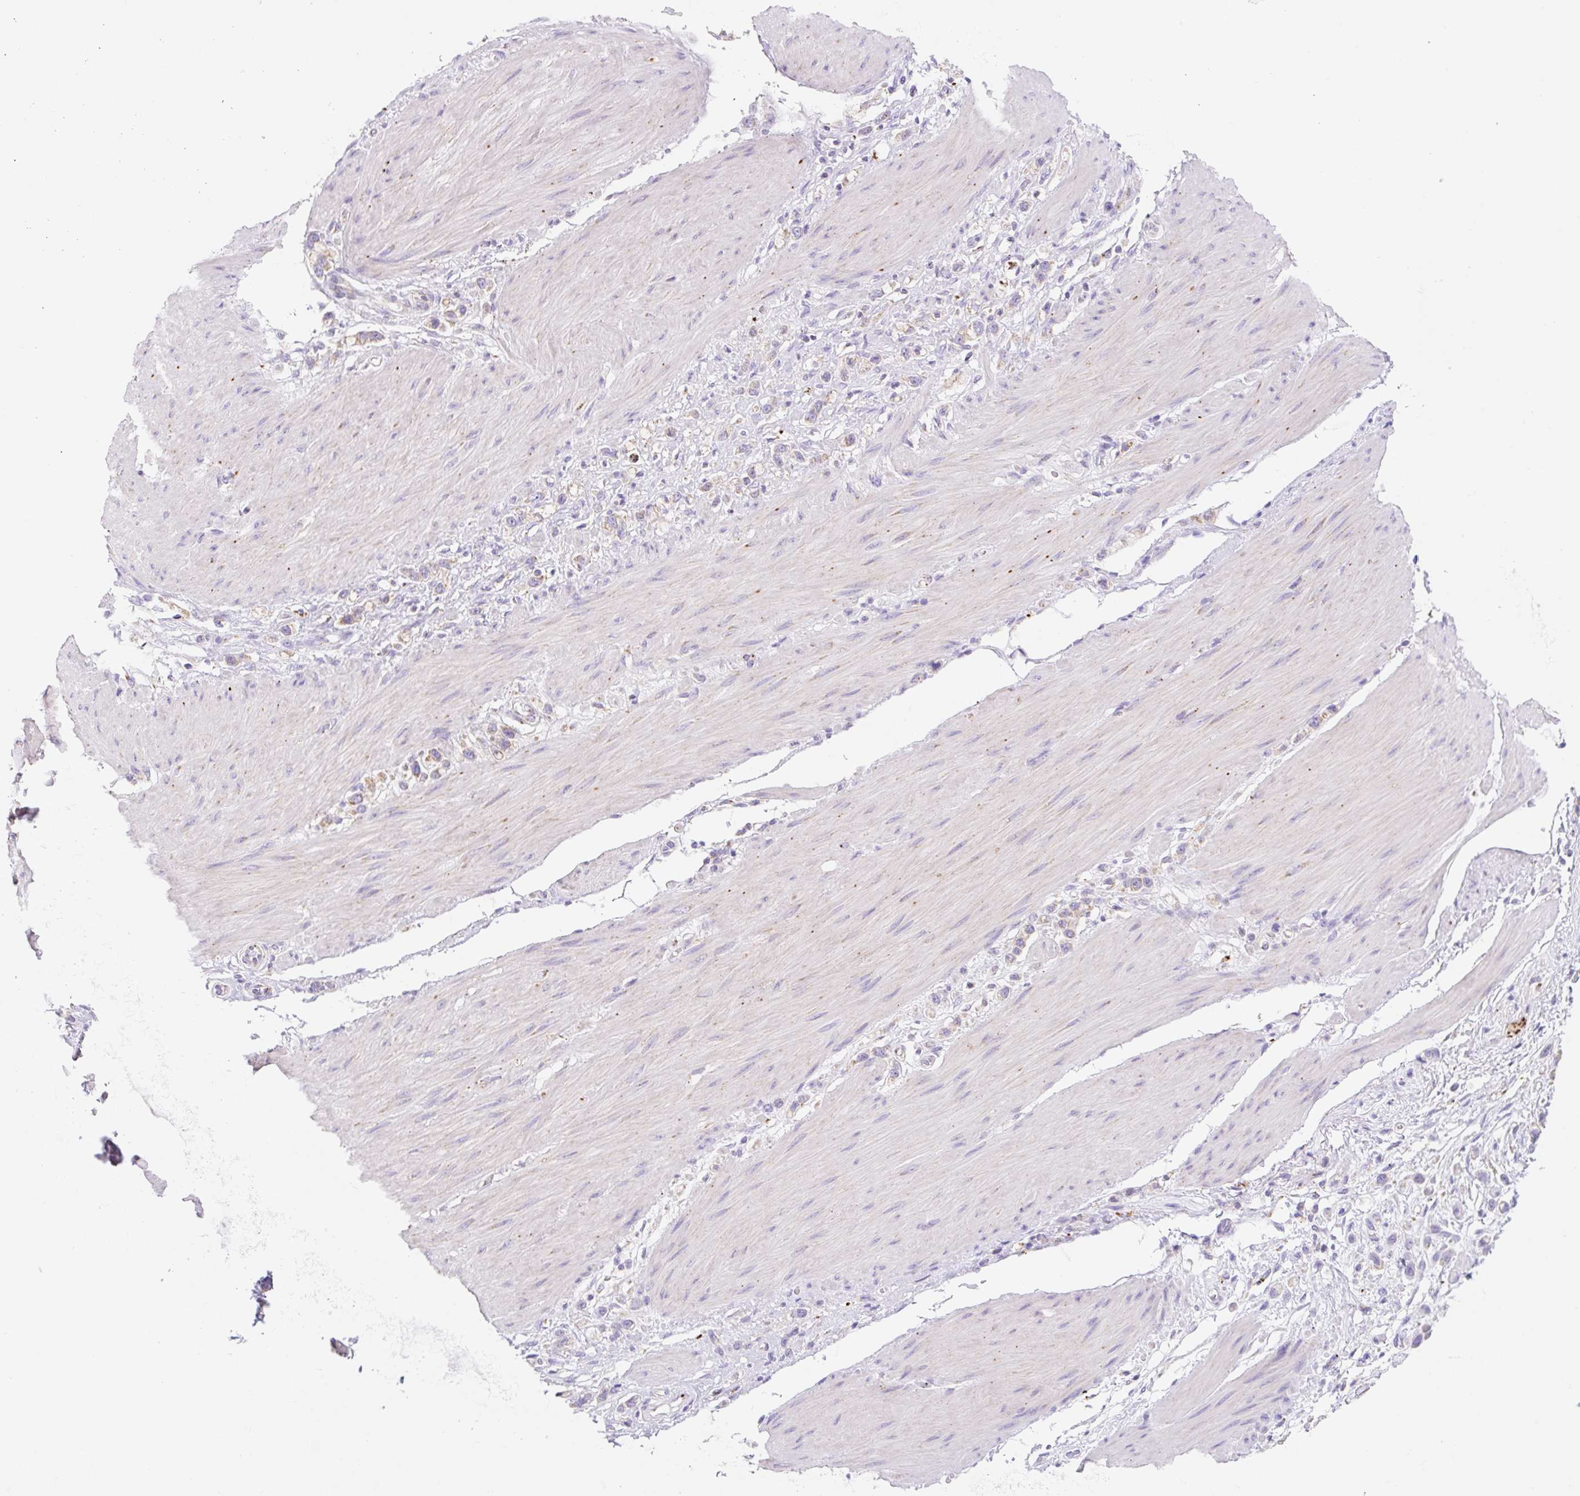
{"staining": {"intensity": "weak", "quantity": "<25%", "location": "cytoplasmic/membranous"}, "tissue": "stomach cancer", "cell_type": "Tumor cells", "image_type": "cancer", "snomed": [{"axis": "morphology", "description": "Adenocarcinoma, NOS"}, {"axis": "topography", "description": "Stomach"}], "caption": "The immunohistochemistry (IHC) image has no significant positivity in tumor cells of adenocarcinoma (stomach) tissue.", "gene": "CLEC3A", "patient": {"sex": "female", "age": 65}}